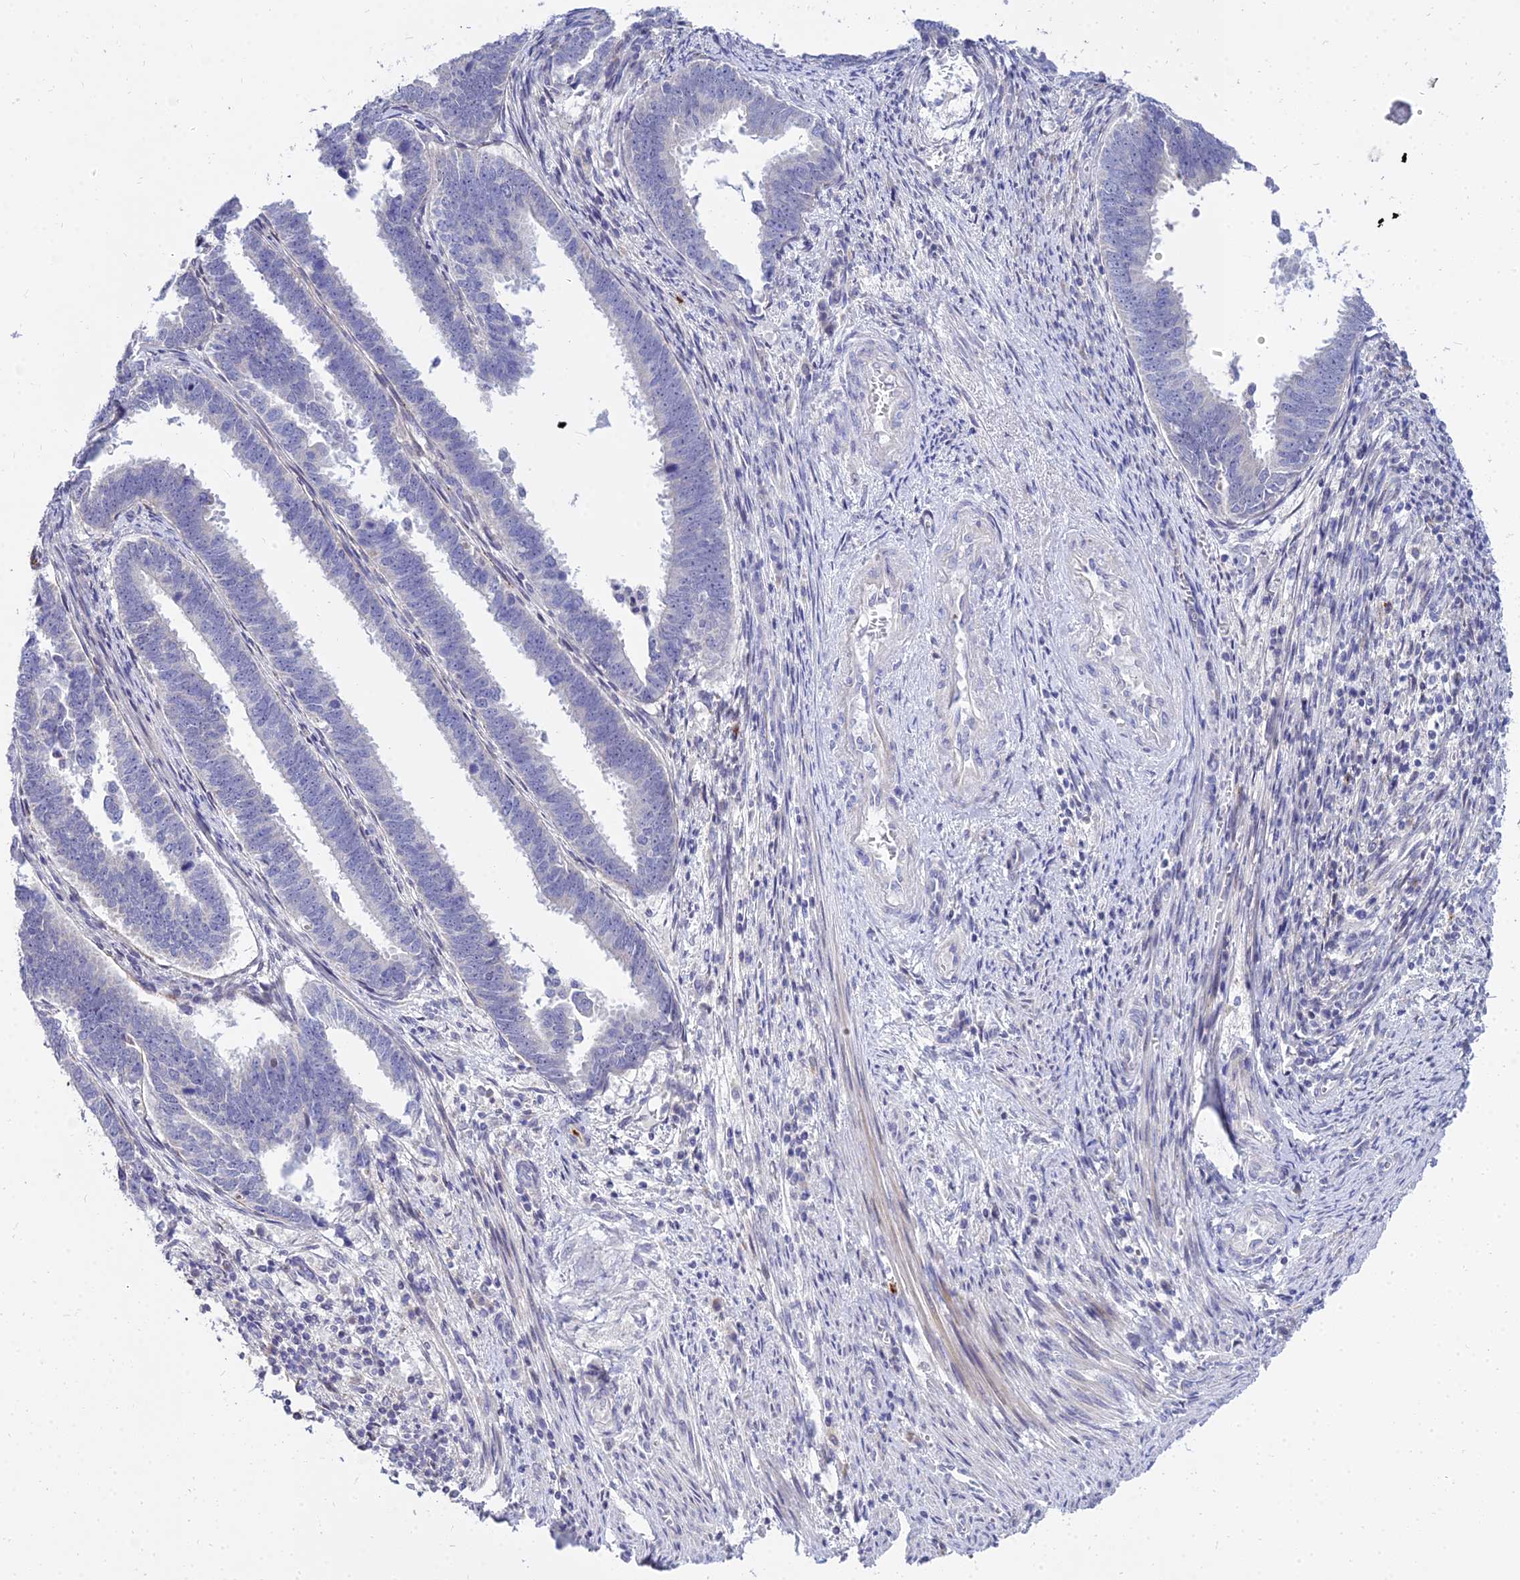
{"staining": {"intensity": "negative", "quantity": "none", "location": "none"}, "tissue": "endometrial cancer", "cell_type": "Tumor cells", "image_type": "cancer", "snomed": [{"axis": "morphology", "description": "Adenocarcinoma, NOS"}, {"axis": "topography", "description": "Endometrium"}], "caption": "High magnification brightfield microscopy of adenocarcinoma (endometrial) stained with DAB (3,3'-diaminobenzidine) (brown) and counterstained with hematoxylin (blue): tumor cells show no significant staining. (DAB immunohistochemistry with hematoxylin counter stain).", "gene": "VWC2L", "patient": {"sex": "female", "age": 75}}